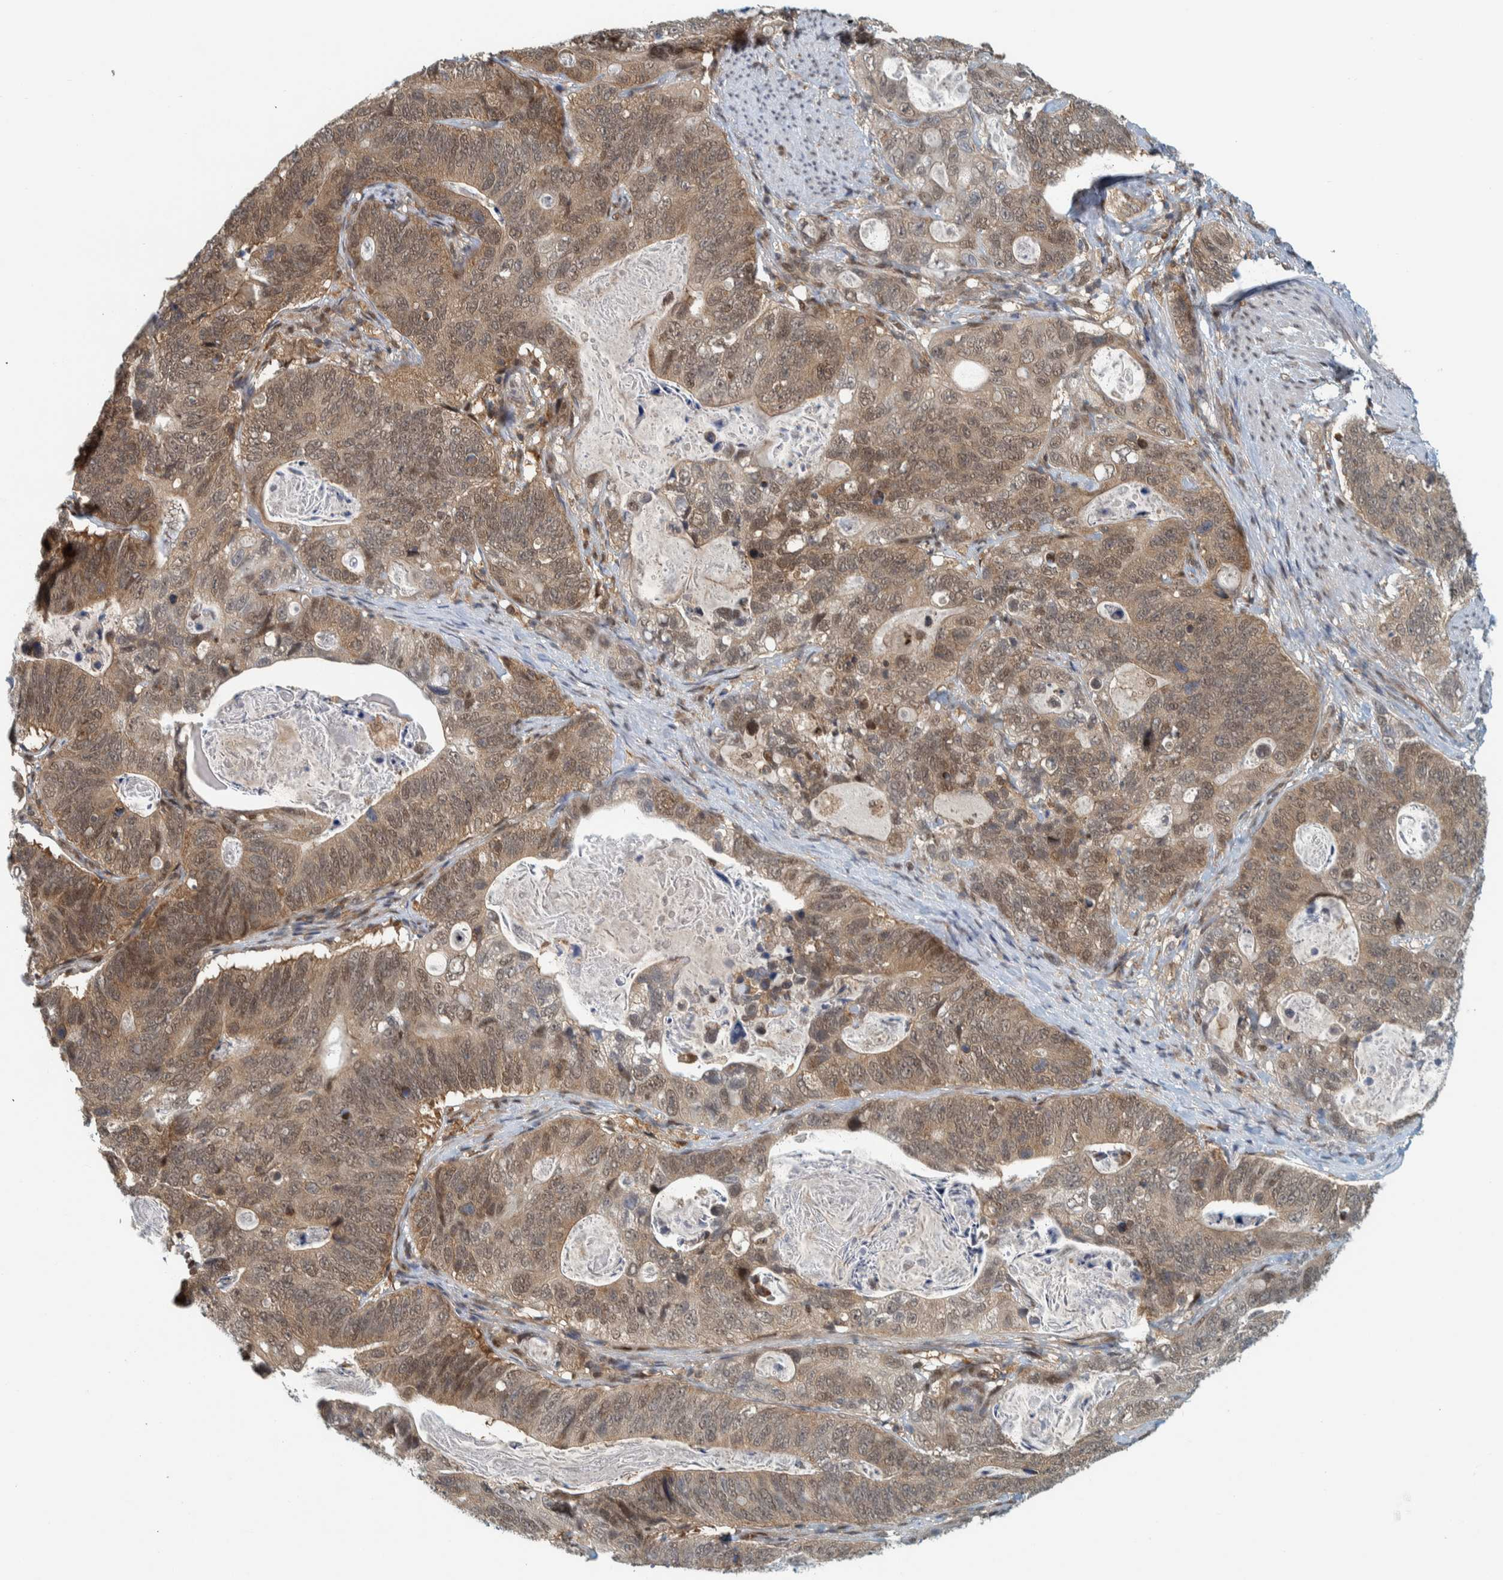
{"staining": {"intensity": "moderate", "quantity": ">75%", "location": "cytoplasmic/membranous,nuclear"}, "tissue": "stomach cancer", "cell_type": "Tumor cells", "image_type": "cancer", "snomed": [{"axis": "morphology", "description": "Normal tissue, NOS"}, {"axis": "morphology", "description": "Adenocarcinoma, NOS"}, {"axis": "topography", "description": "Stomach"}], "caption": "Immunohistochemical staining of human stomach cancer (adenocarcinoma) reveals medium levels of moderate cytoplasmic/membranous and nuclear positivity in about >75% of tumor cells.", "gene": "COPS3", "patient": {"sex": "female", "age": 89}}